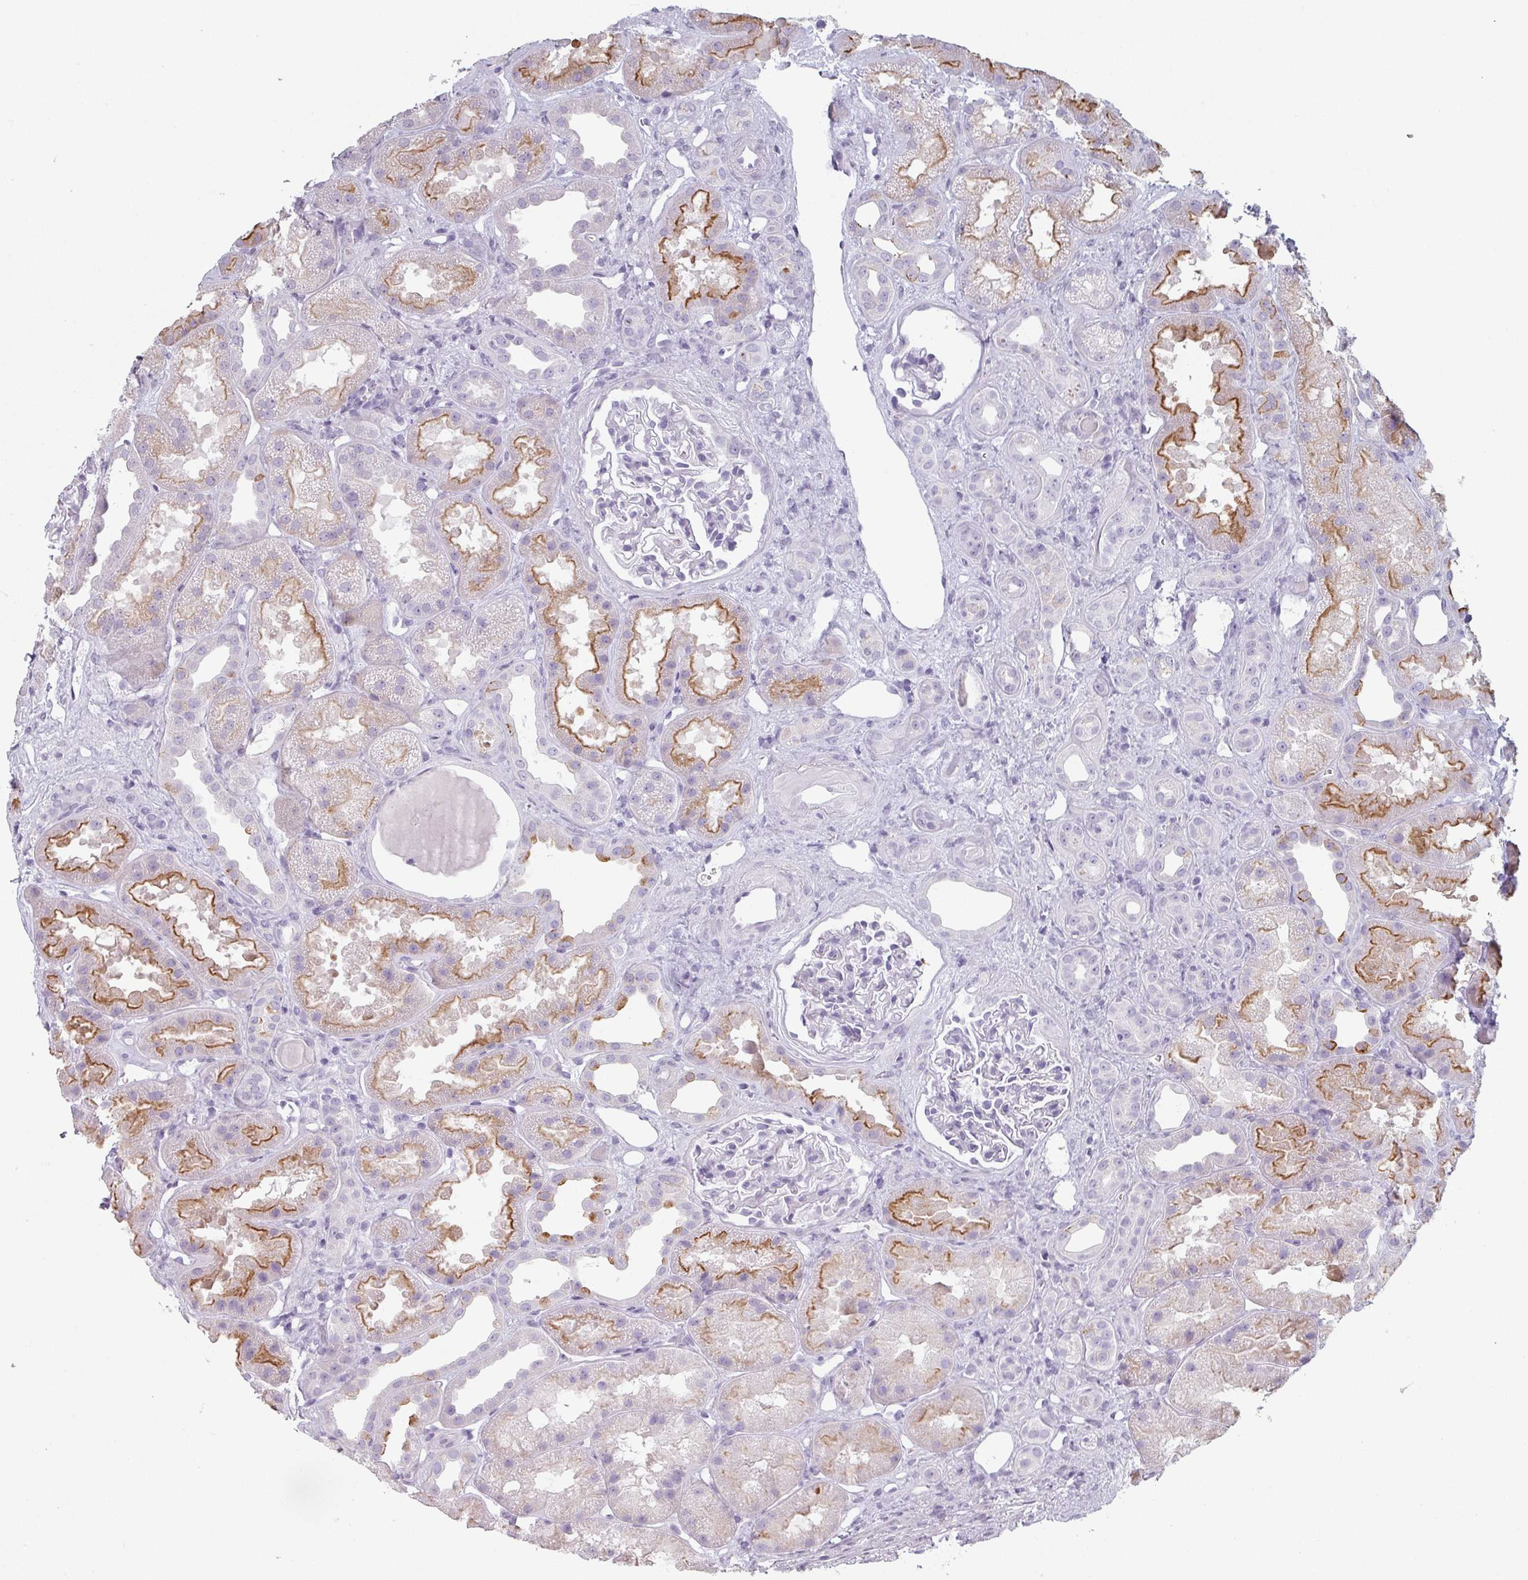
{"staining": {"intensity": "negative", "quantity": "none", "location": "none"}, "tissue": "kidney", "cell_type": "Cells in glomeruli", "image_type": "normal", "snomed": [{"axis": "morphology", "description": "Normal tissue, NOS"}, {"axis": "topography", "description": "Kidney"}], "caption": "Micrograph shows no significant protein expression in cells in glomeruli of unremarkable kidney.", "gene": "SLC35G2", "patient": {"sex": "male", "age": 61}}